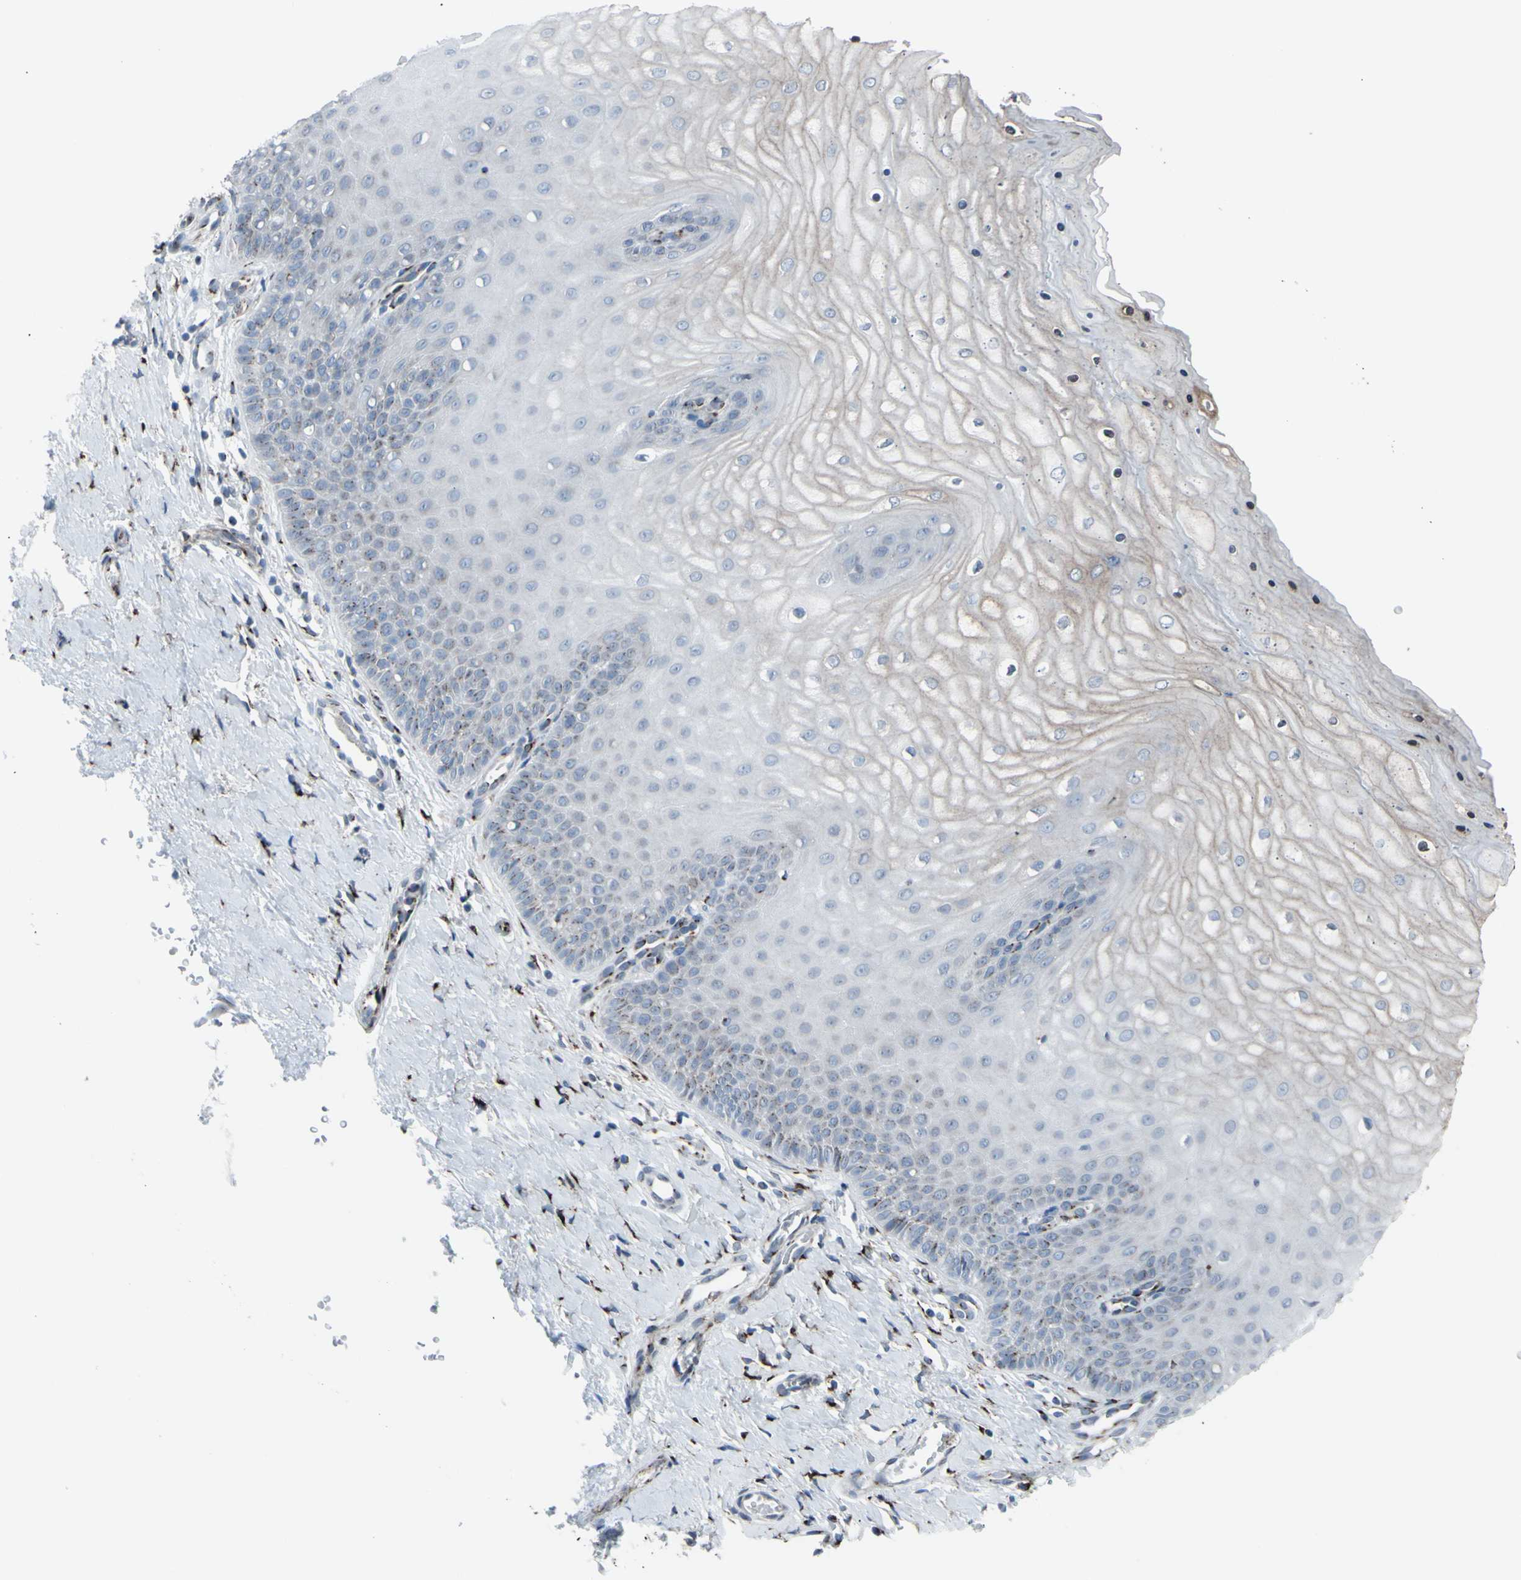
{"staining": {"intensity": "moderate", "quantity": "25%-75%", "location": "cytoplasmic/membranous"}, "tissue": "cervix", "cell_type": "Glandular cells", "image_type": "normal", "snomed": [{"axis": "morphology", "description": "Normal tissue, NOS"}, {"axis": "topography", "description": "Cervix"}], "caption": "Immunohistochemical staining of normal human cervix shows moderate cytoplasmic/membranous protein staining in about 25%-75% of glandular cells.", "gene": "GLG1", "patient": {"sex": "female", "age": 55}}